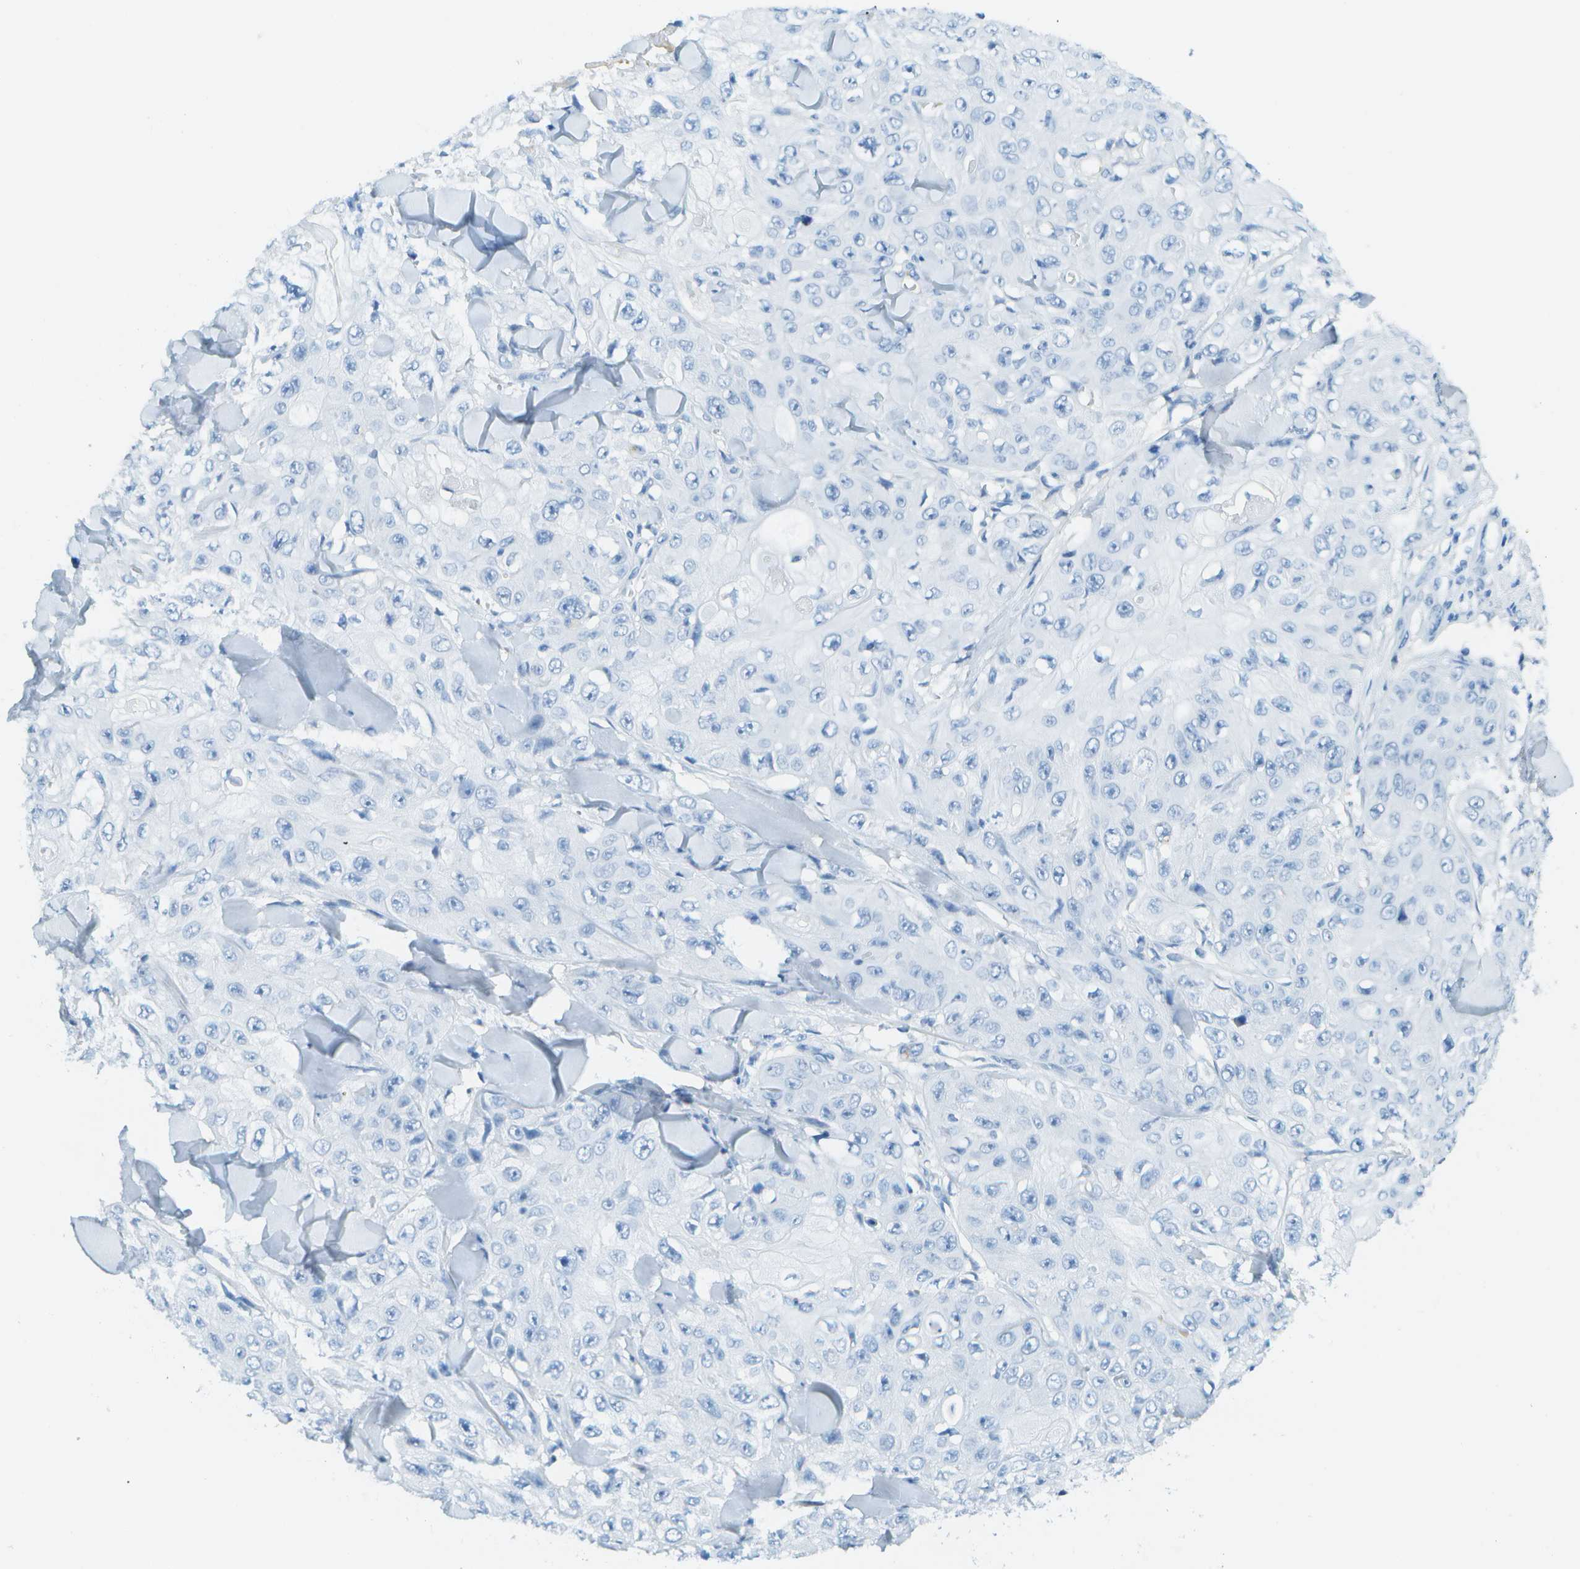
{"staining": {"intensity": "negative", "quantity": "none", "location": "none"}, "tissue": "skin cancer", "cell_type": "Tumor cells", "image_type": "cancer", "snomed": [{"axis": "morphology", "description": "Squamous cell carcinoma, NOS"}, {"axis": "topography", "description": "Skin"}], "caption": "IHC image of neoplastic tissue: human skin cancer stained with DAB (3,3'-diaminobenzidine) reveals no significant protein positivity in tumor cells.", "gene": "C1S", "patient": {"sex": "male", "age": 86}}